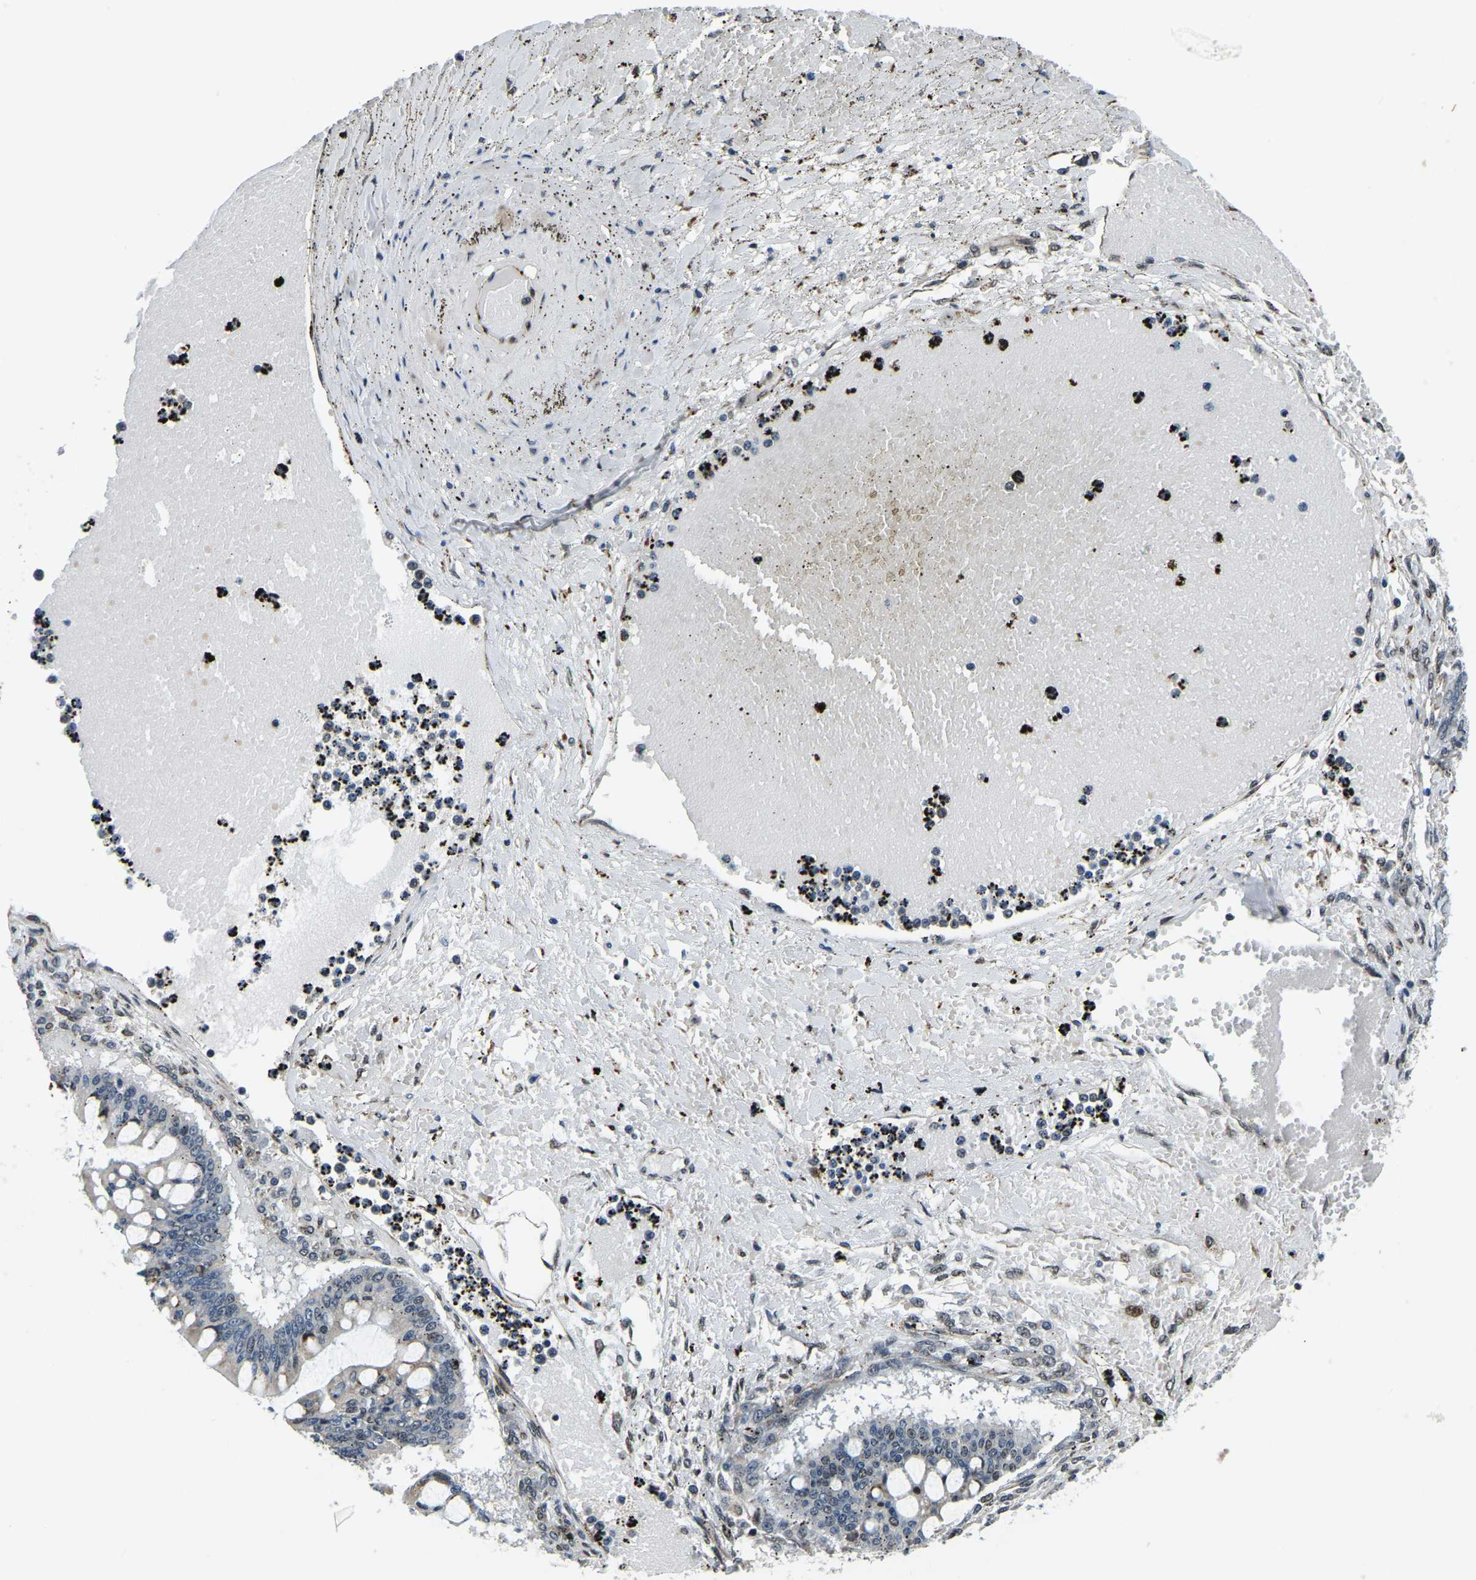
{"staining": {"intensity": "moderate", "quantity": "25%-75%", "location": "cytoplasmic/membranous,nuclear"}, "tissue": "ovarian cancer", "cell_type": "Tumor cells", "image_type": "cancer", "snomed": [{"axis": "morphology", "description": "Cystadenocarcinoma, mucinous, NOS"}, {"axis": "topography", "description": "Ovary"}], "caption": "Mucinous cystadenocarcinoma (ovarian) stained with DAB (3,3'-diaminobenzidine) immunohistochemistry displays medium levels of moderate cytoplasmic/membranous and nuclear staining in about 25%-75% of tumor cells. Immunohistochemistry stains the protein in brown and the nuclei are stained blue.", "gene": "ING2", "patient": {"sex": "female", "age": 73}}